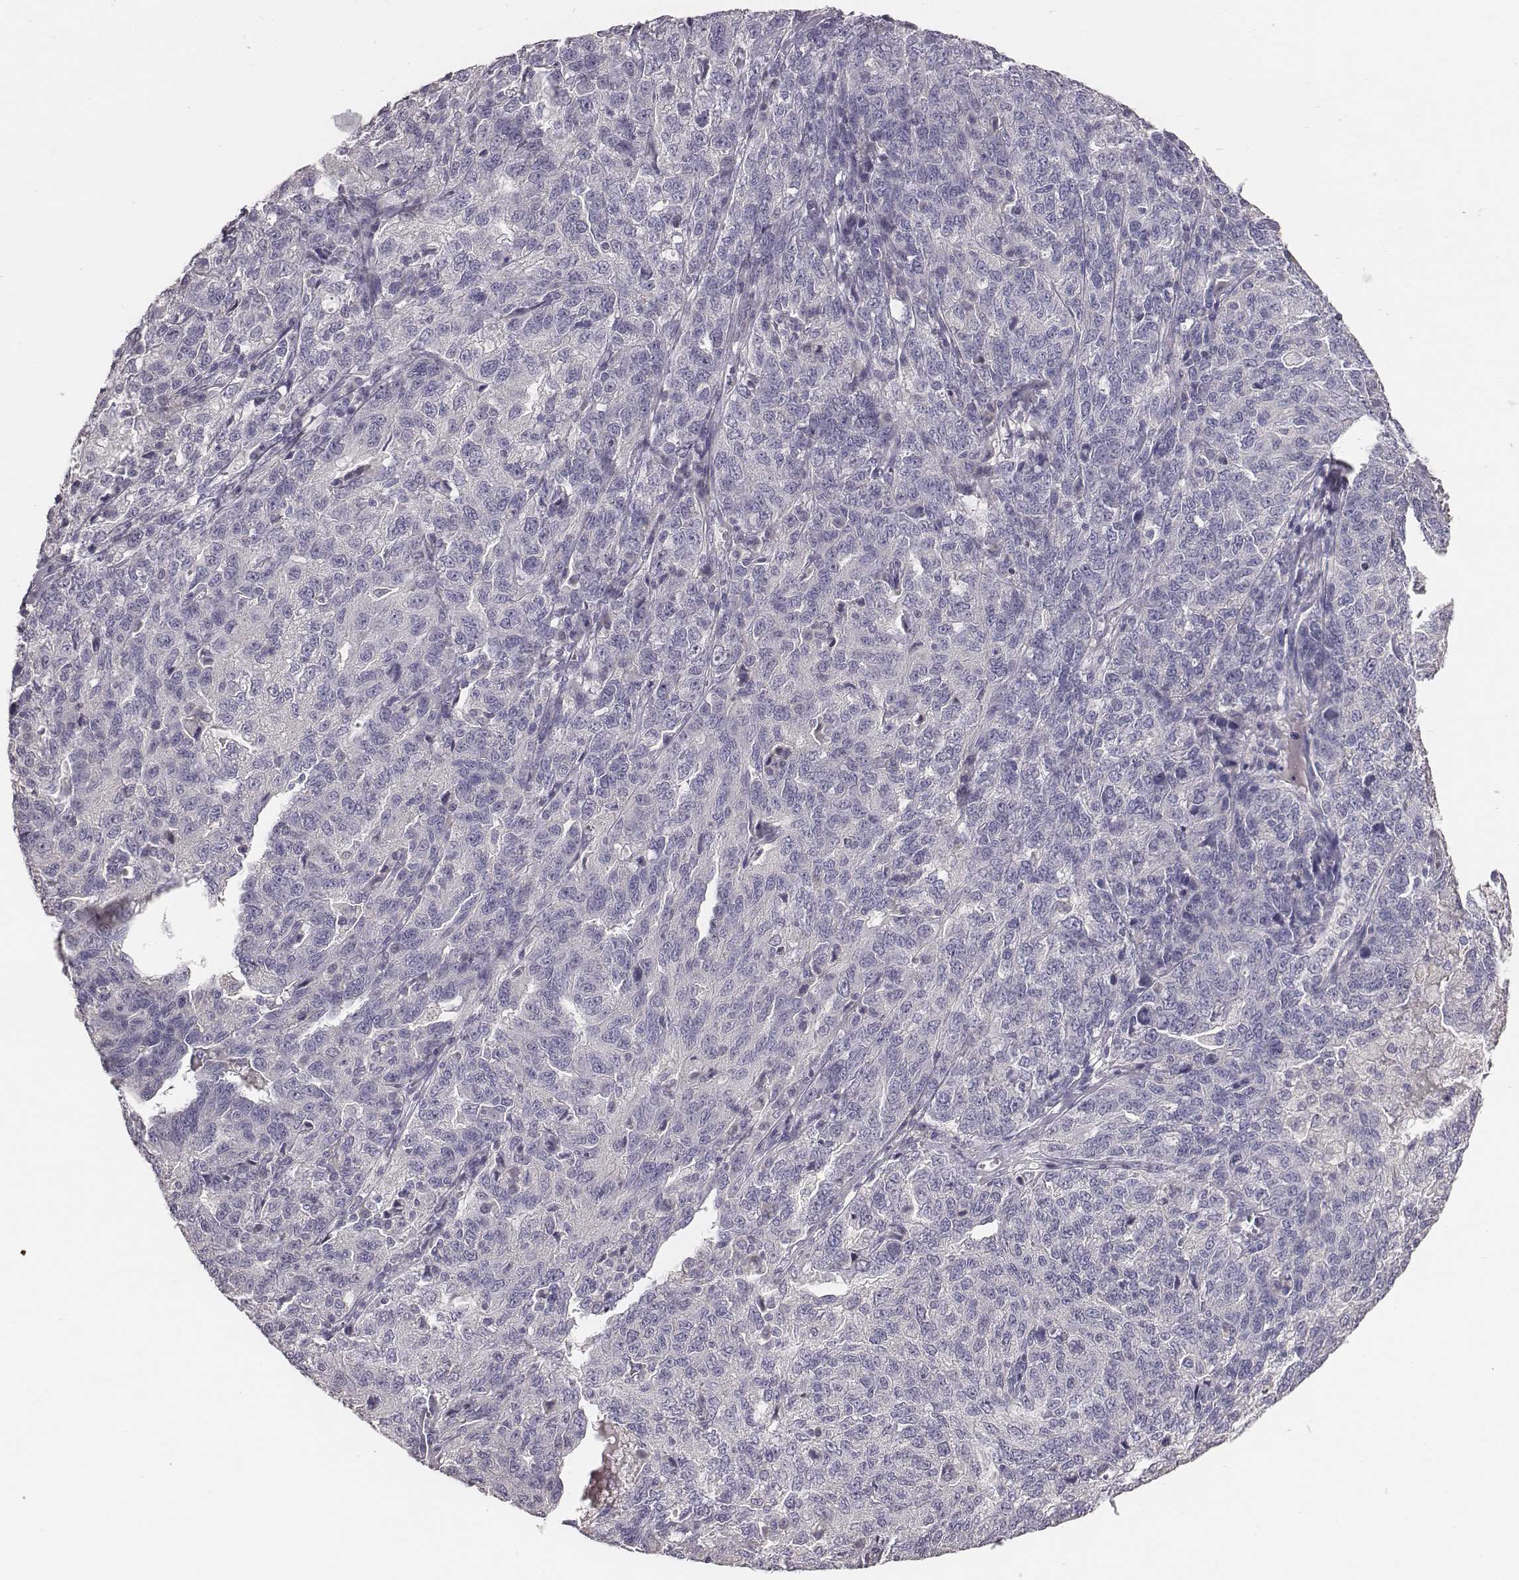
{"staining": {"intensity": "negative", "quantity": "none", "location": "none"}, "tissue": "ovarian cancer", "cell_type": "Tumor cells", "image_type": "cancer", "snomed": [{"axis": "morphology", "description": "Cystadenocarcinoma, serous, NOS"}, {"axis": "topography", "description": "Ovary"}], "caption": "There is no significant positivity in tumor cells of ovarian cancer. (DAB immunohistochemistry (IHC), high magnification).", "gene": "MYH6", "patient": {"sex": "female", "age": 71}}